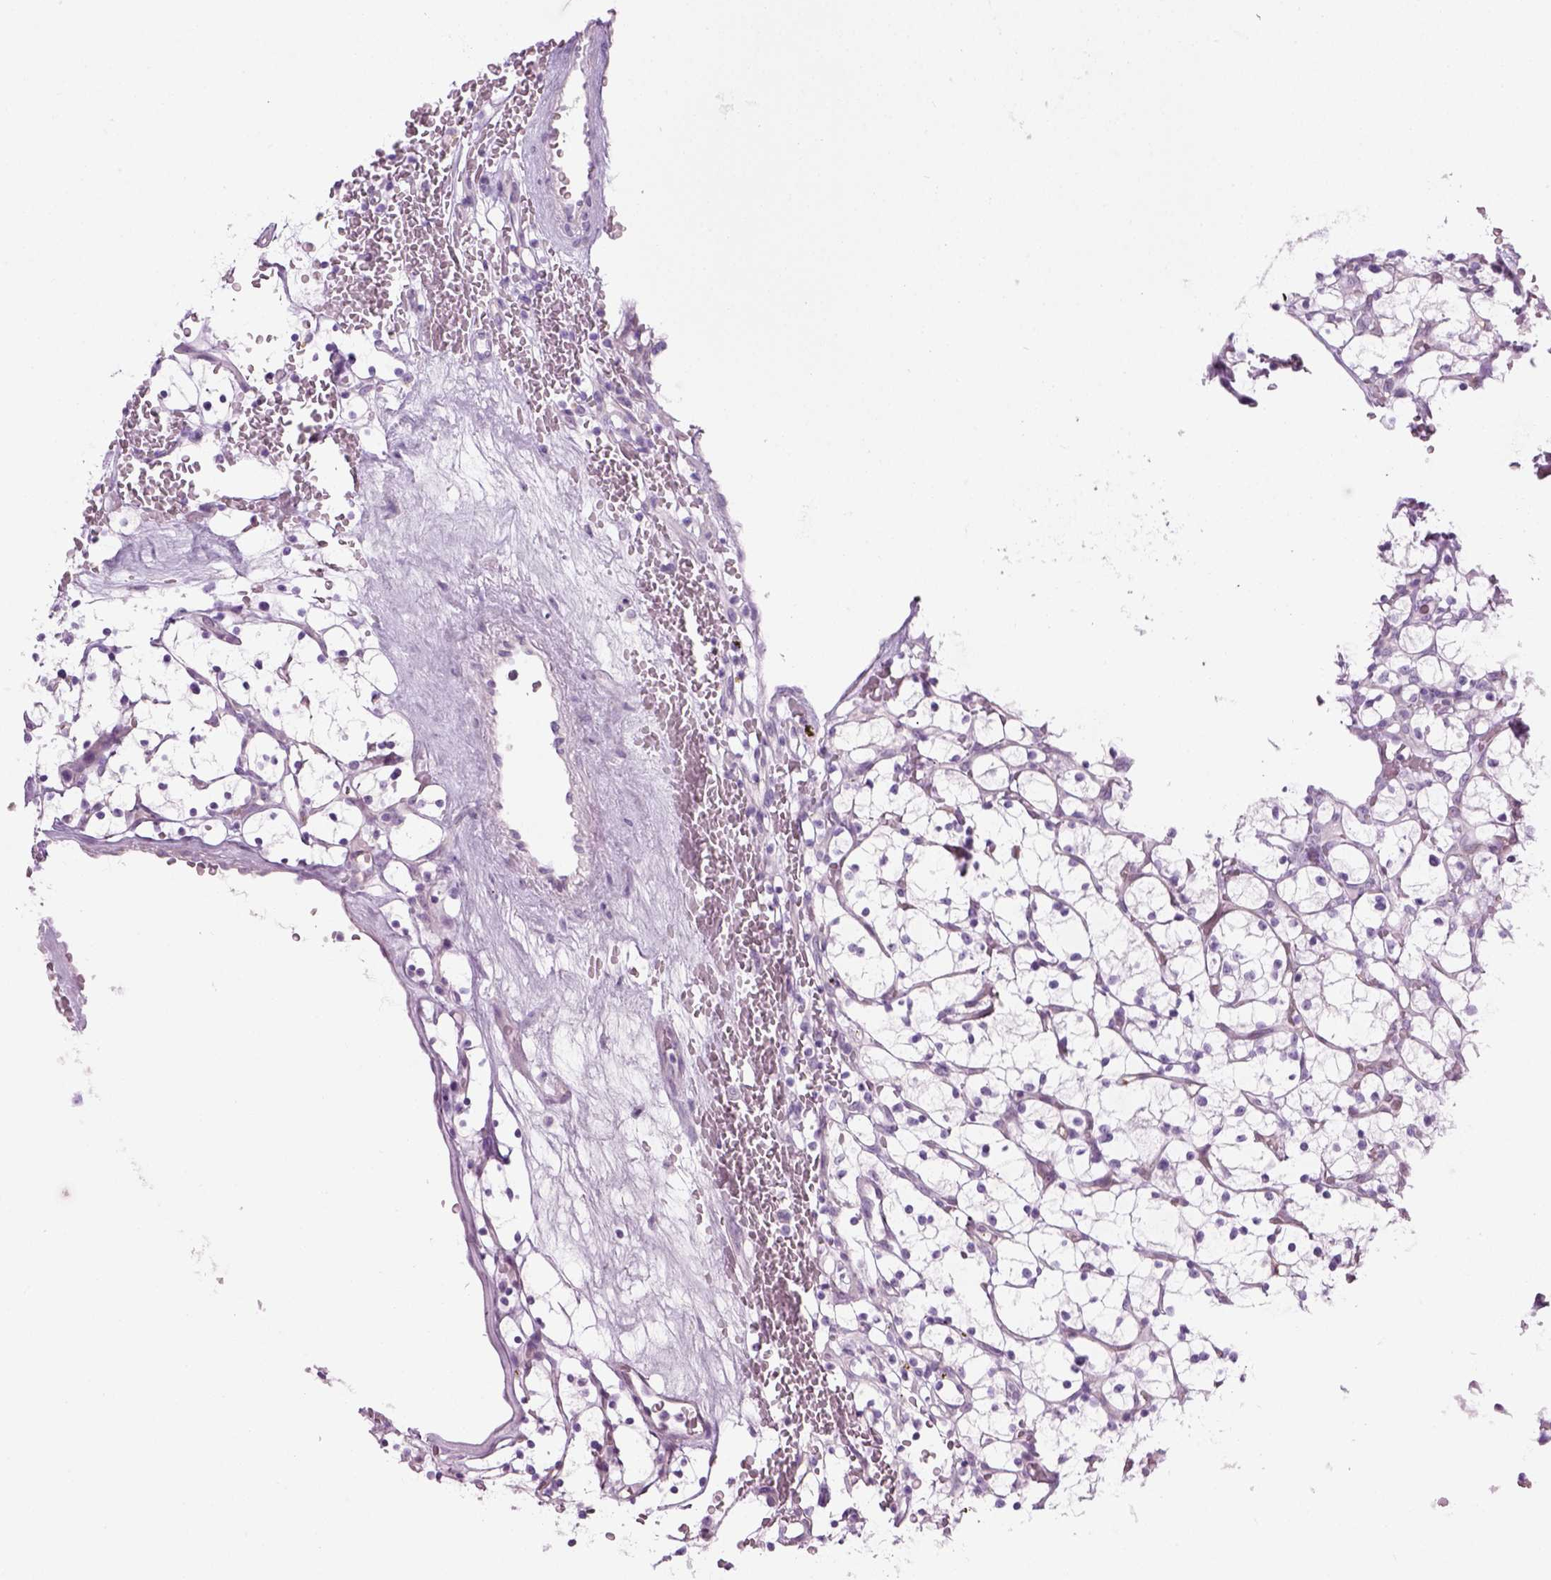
{"staining": {"intensity": "negative", "quantity": "none", "location": "none"}, "tissue": "renal cancer", "cell_type": "Tumor cells", "image_type": "cancer", "snomed": [{"axis": "morphology", "description": "Adenocarcinoma, NOS"}, {"axis": "topography", "description": "Kidney"}], "caption": "This photomicrograph is of renal adenocarcinoma stained with immunohistochemistry (IHC) to label a protein in brown with the nuclei are counter-stained blue. There is no staining in tumor cells. Nuclei are stained in blue.", "gene": "CIBAR2", "patient": {"sex": "female", "age": 64}}